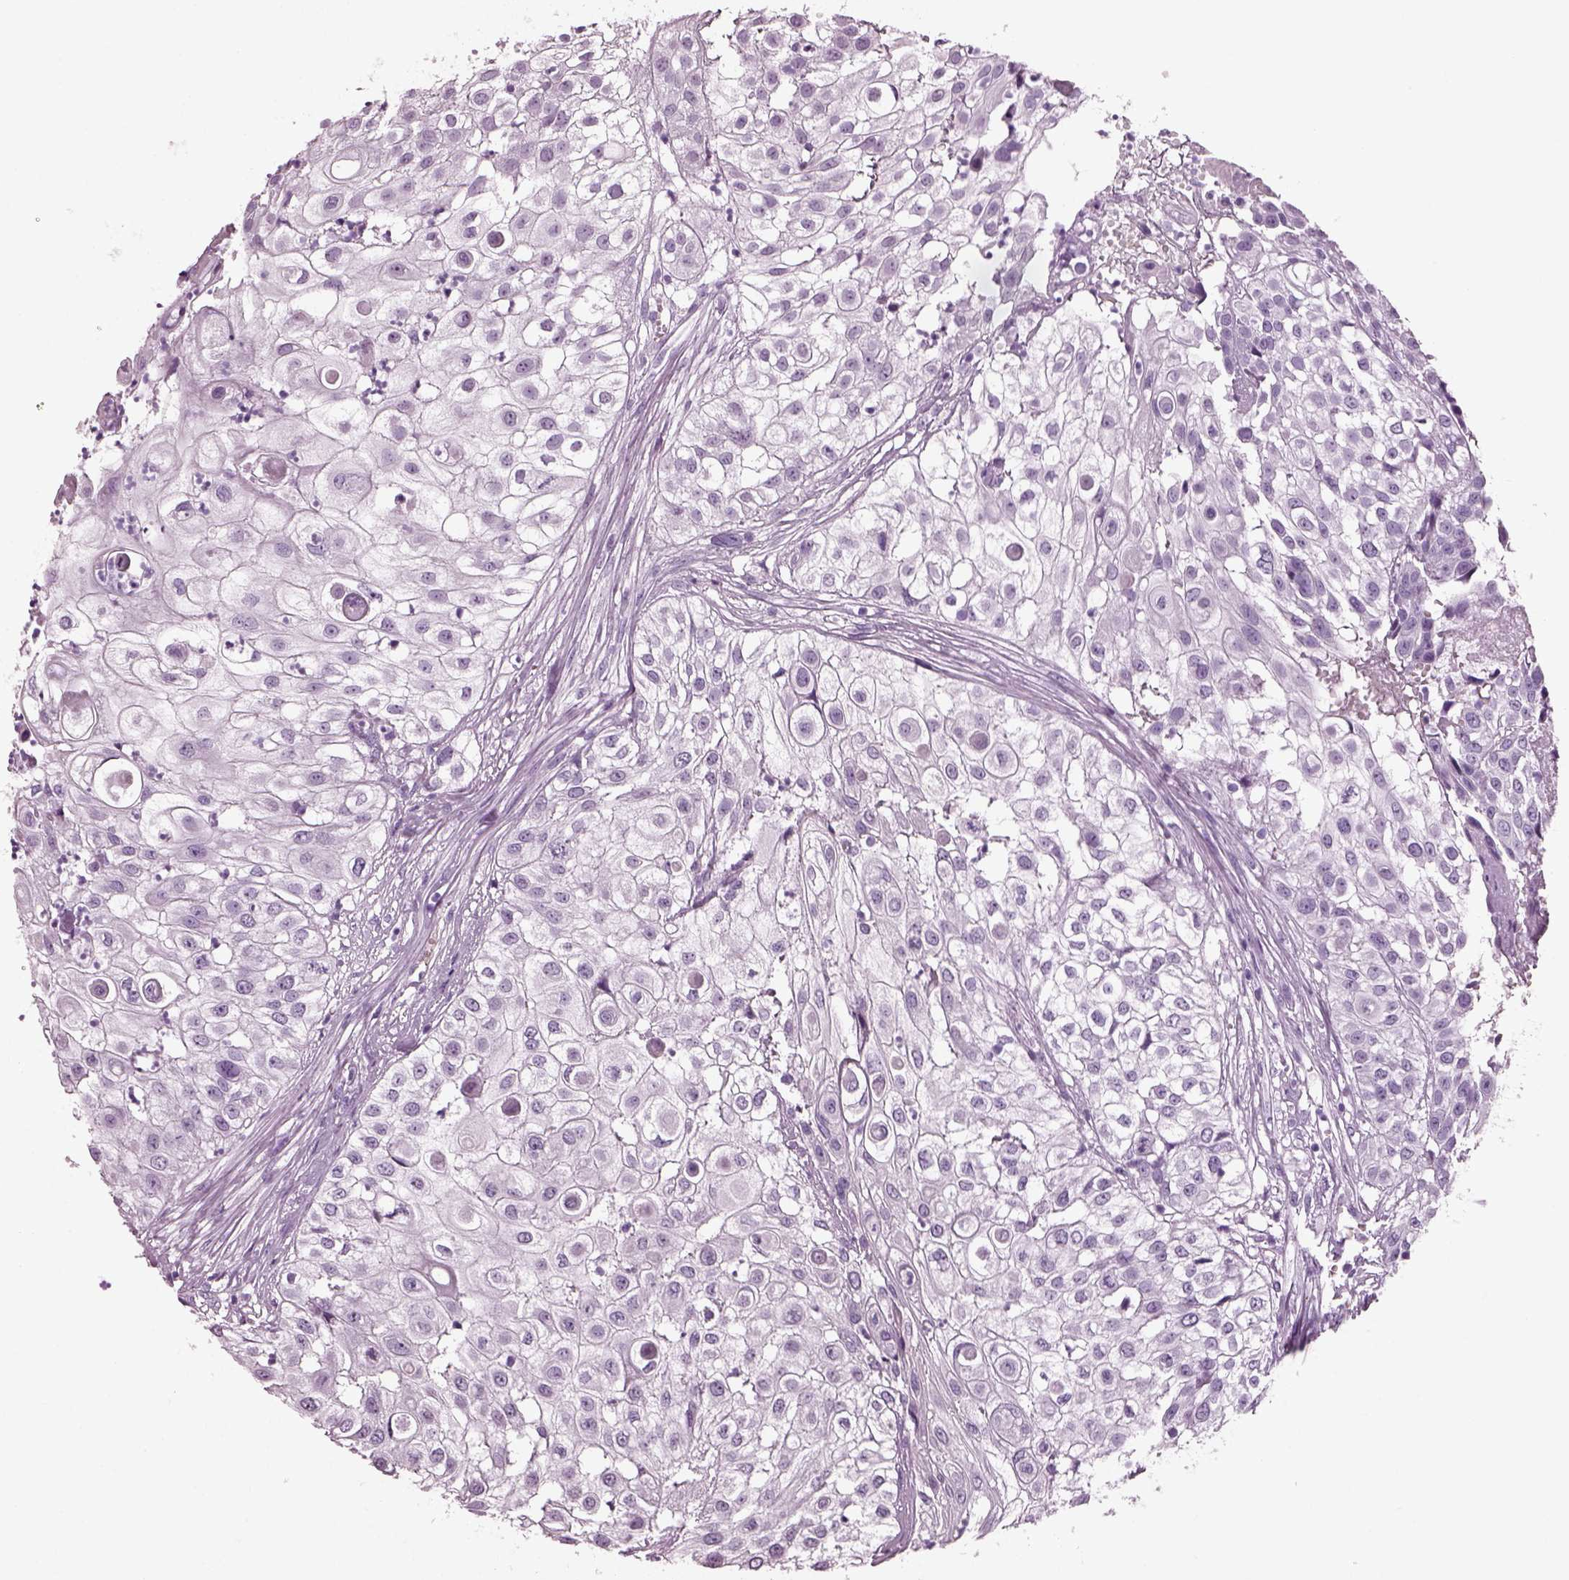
{"staining": {"intensity": "negative", "quantity": "none", "location": "none"}, "tissue": "urothelial cancer", "cell_type": "Tumor cells", "image_type": "cancer", "snomed": [{"axis": "morphology", "description": "Urothelial carcinoma, High grade"}, {"axis": "topography", "description": "Urinary bladder"}], "caption": "High power microscopy image of an immunohistochemistry (IHC) histopathology image of urothelial cancer, revealing no significant staining in tumor cells. (DAB (3,3'-diaminobenzidine) immunohistochemistry visualized using brightfield microscopy, high magnification).", "gene": "KRTAP3-2", "patient": {"sex": "female", "age": 79}}